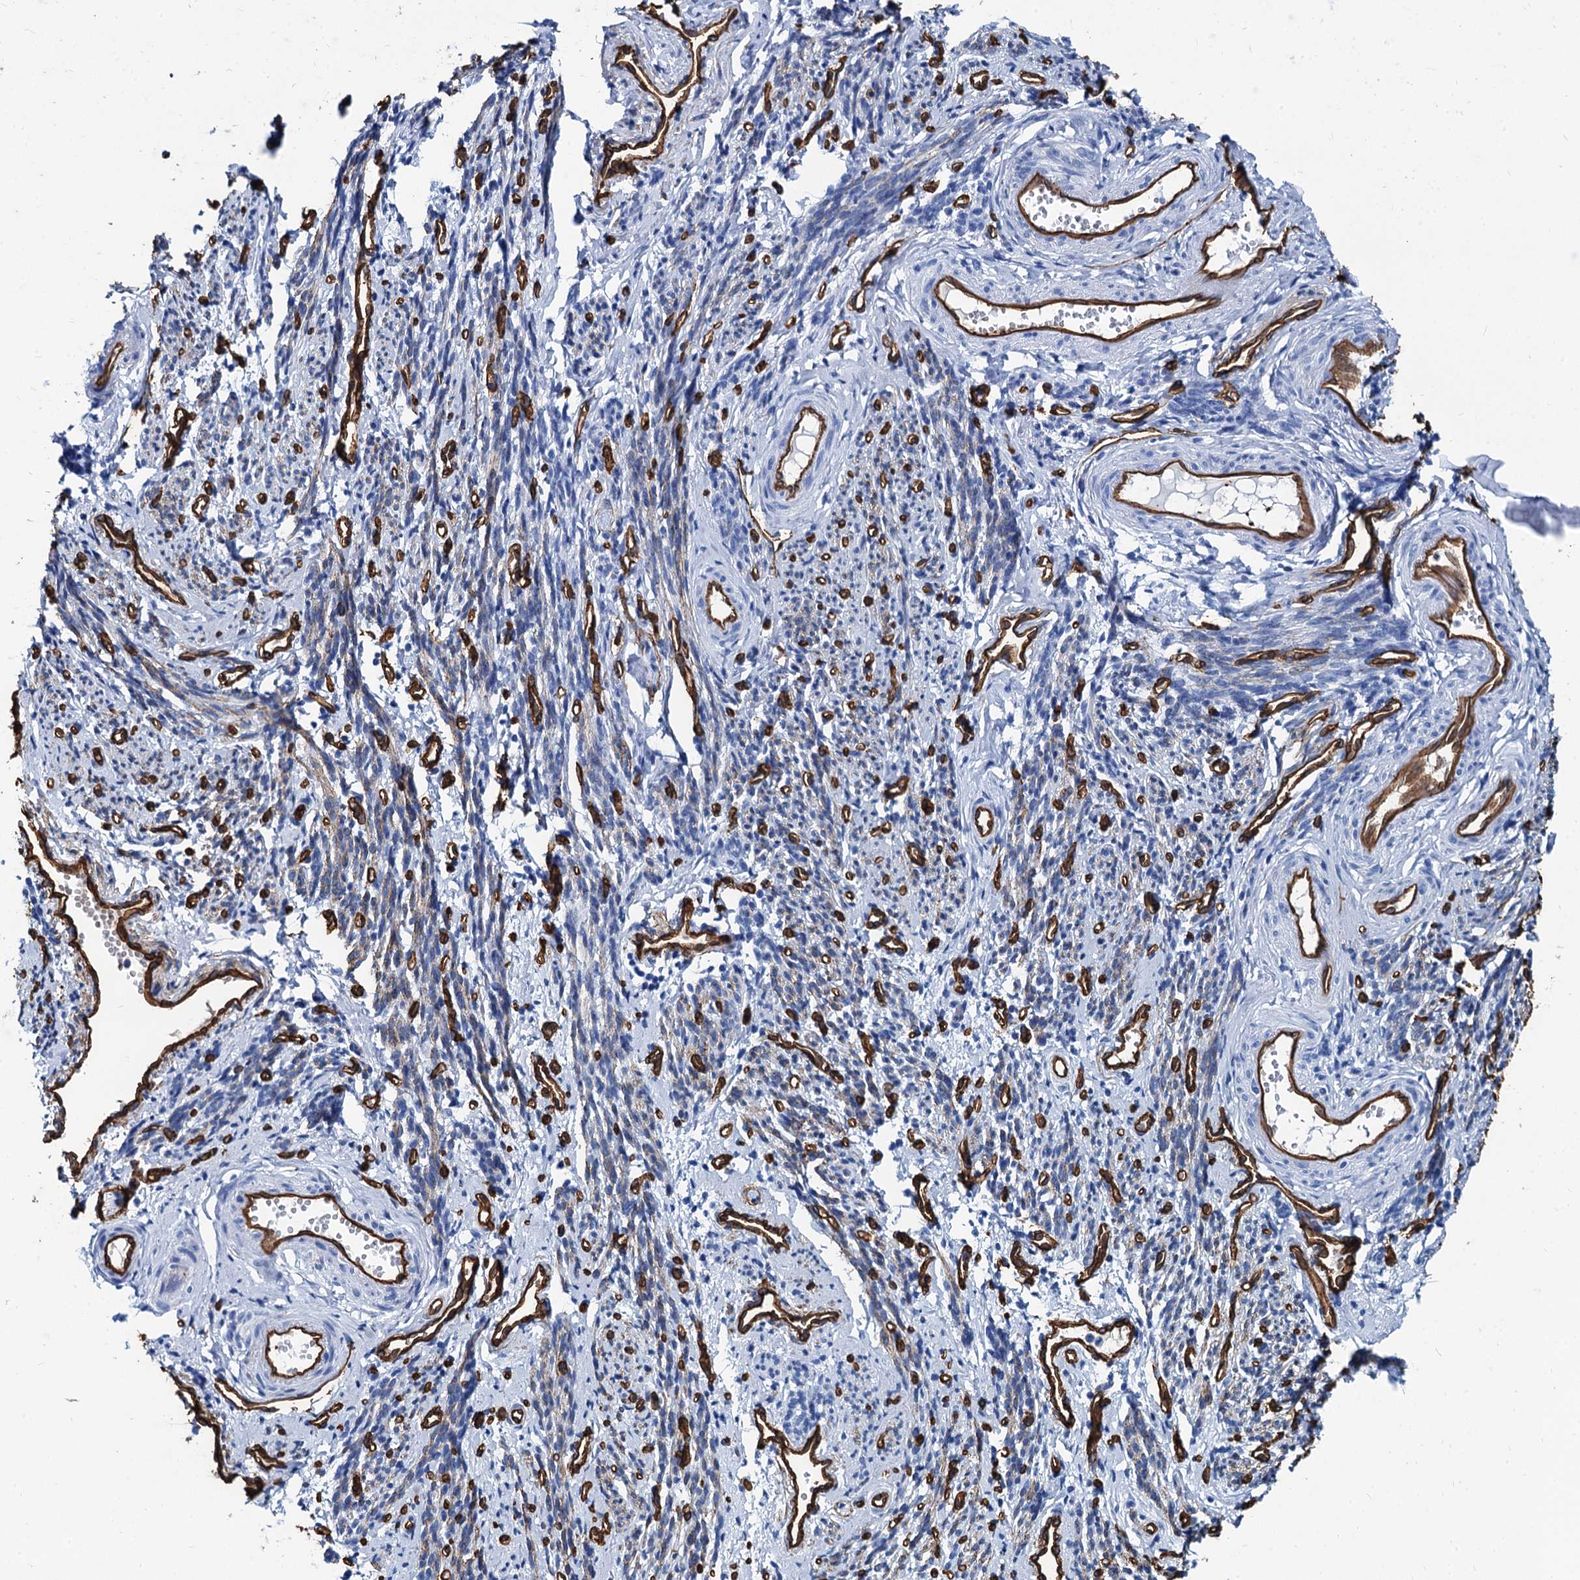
{"staining": {"intensity": "moderate", "quantity": ">75%", "location": "cytoplasmic/membranous"}, "tissue": "smooth muscle", "cell_type": "Smooth muscle cells", "image_type": "normal", "snomed": [{"axis": "morphology", "description": "Normal tissue, NOS"}, {"axis": "topography", "description": "Smooth muscle"}, {"axis": "topography", "description": "Uterus"}], "caption": "Smooth muscle stained for a protein (brown) shows moderate cytoplasmic/membranous positive expression in approximately >75% of smooth muscle cells.", "gene": "CAVIN2", "patient": {"sex": "female", "age": 59}}